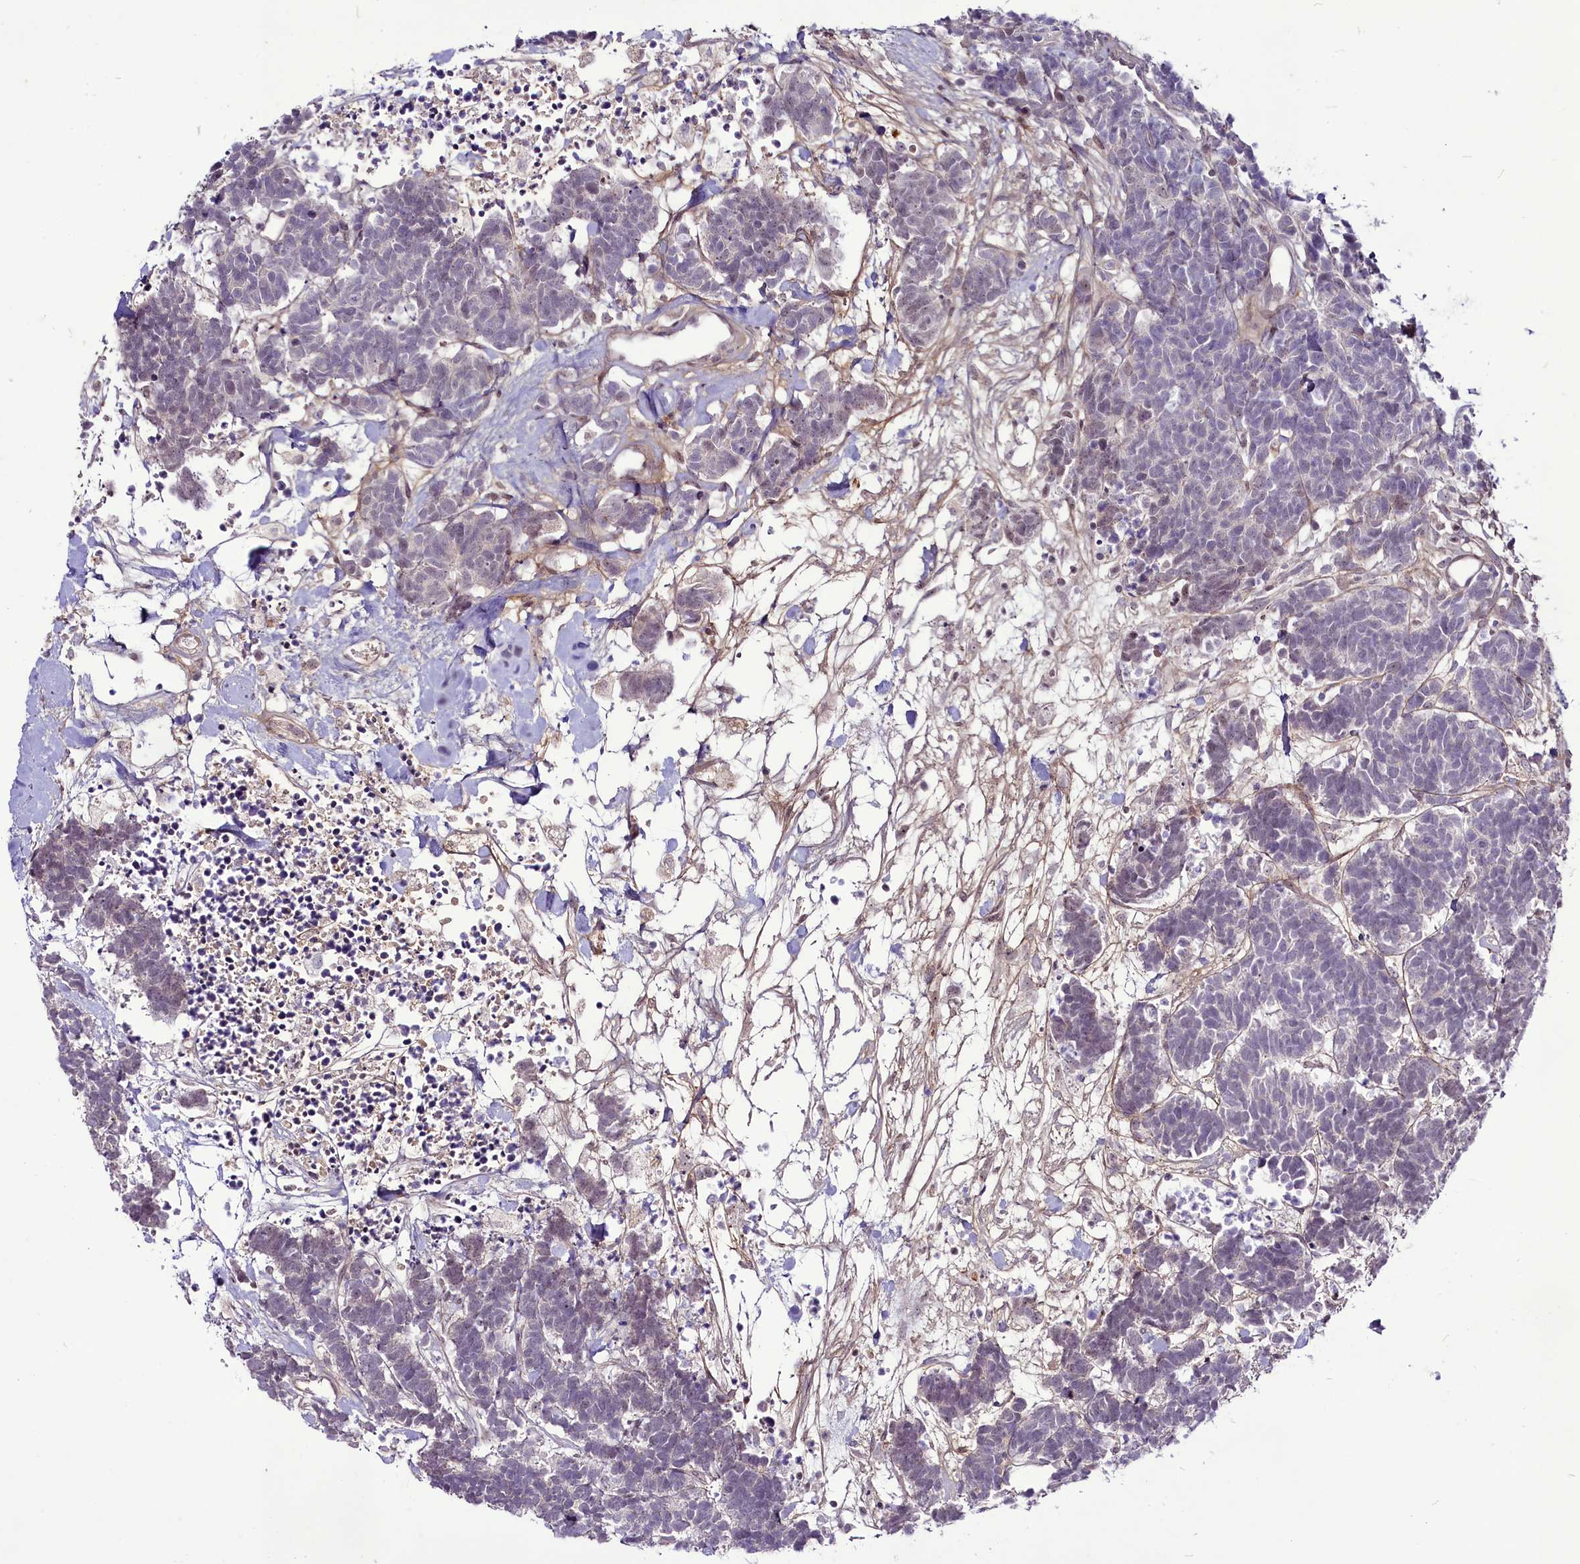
{"staining": {"intensity": "weak", "quantity": "<25%", "location": "nuclear"}, "tissue": "carcinoid", "cell_type": "Tumor cells", "image_type": "cancer", "snomed": [{"axis": "morphology", "description": "Carcinoma, NOS"}, {"axis": "morphology", "description": "Carcinoid, malignant, NOS"}, {"axis": "topography", "description": "Urinary bladder"}], "caption": "DAB (3,3'-diaminobenzidine) immunohistochemical staining of carcinoid exhibits no significant expression in tumor cells.", "gene": "RSBN1", "patient": {"sex": "male", "age": 57}}